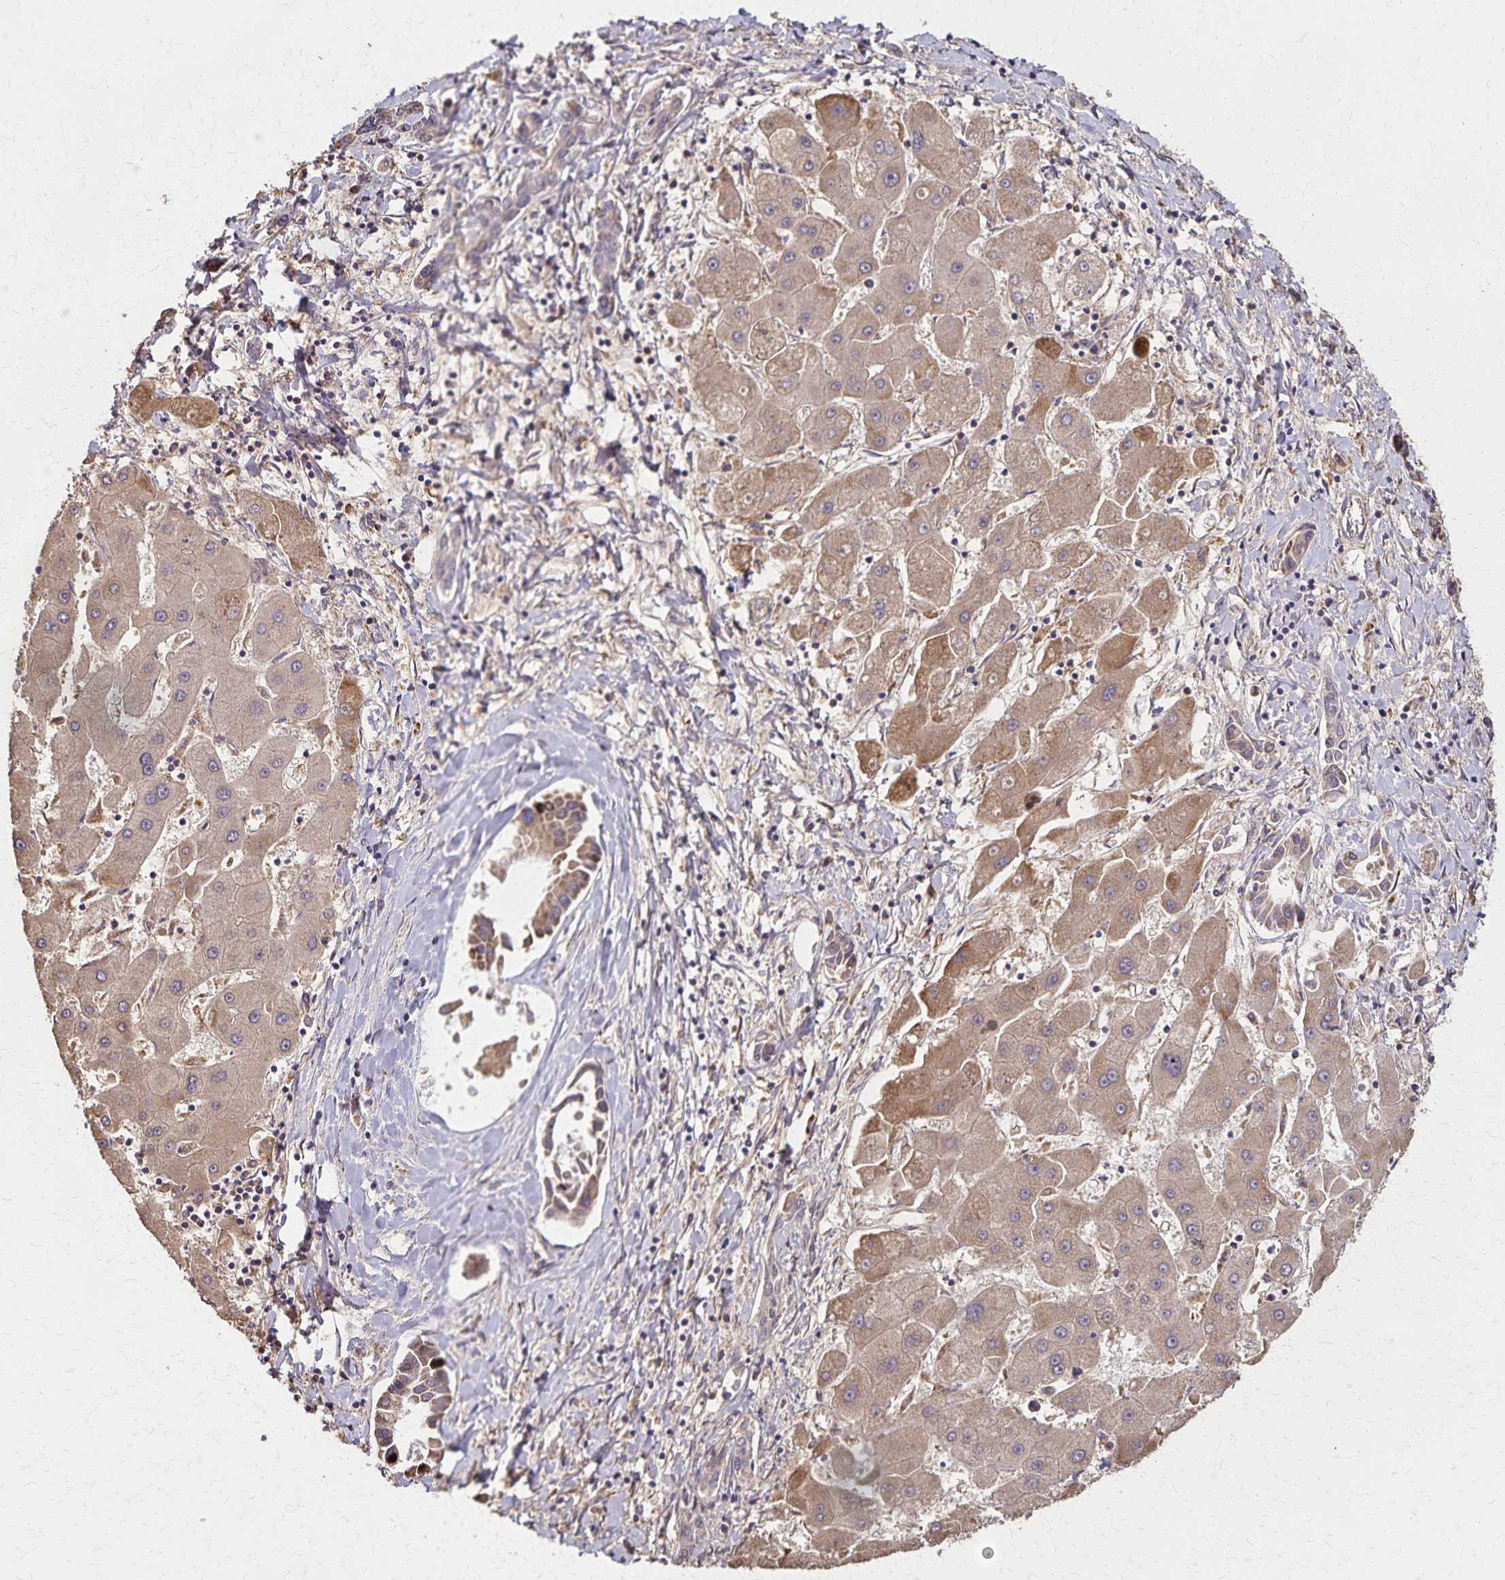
{"staining": {"intensity": "moderate", "quantity": ">75%", "location": "cytoplasmic/membranous"}, "tissue": "liver cancer", "cell_type": "Tumor cells", "image_type": "cancer", "snomed": [{"axis": "morphology", "description": "Cholangiocarcinoma"}, {"axis": "topography", "description": "Liver"}], "caption": "Approximately >75% of tumor cells in liver cancer reveal moderate cytoplasmic/membranous protein expression as visualized by brown immunohistochemical staining.", "gene": "RNF10", "patient": {"sex": "male", "age": 66}}